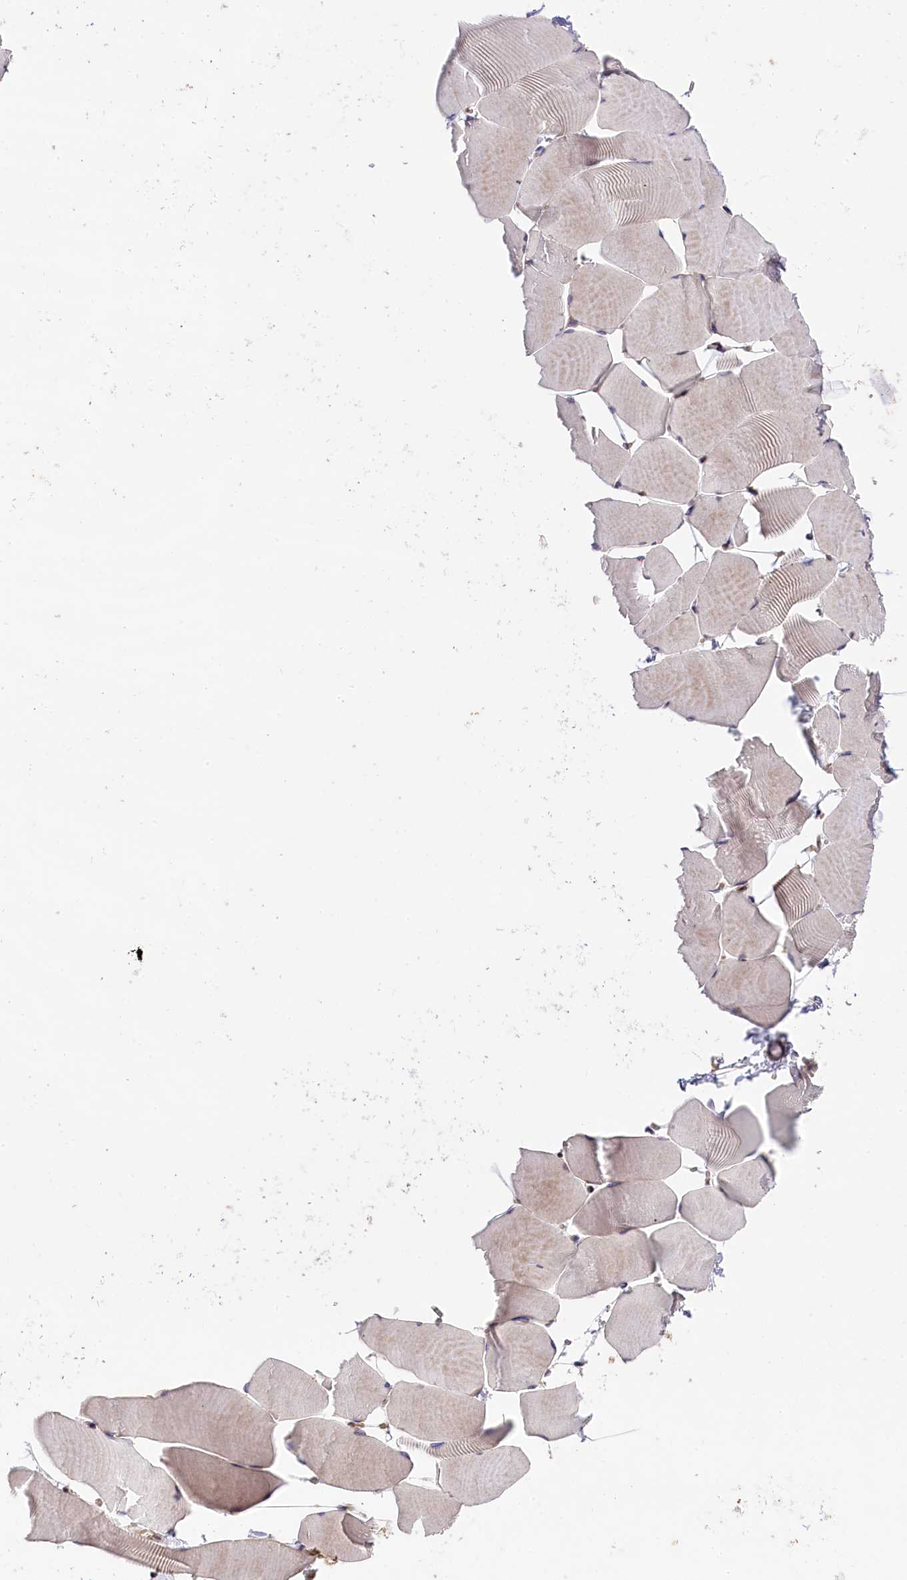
{"staining": {"intensity": "weak", "quantity": "<25%", "location": "cytoplasmic/membranous,nuclear"}, "tissue": "skeletal muscle", "cell_type": "Myocytes", "image_type": "normal", "snomed": [{"axis": "morphology", "description": "Normal tissue, NOS"}, {"axis": "topography", "description": "Skeletal muscle"}], "caption": "This micrograph is of benign skeletal muscle stained with IHC to label a protein in brown with the nuclei are counter-stained blue. There is no positivity in myocytes.", "gene": "SNRK", "patient": {"sex": "male", "age": 25}}